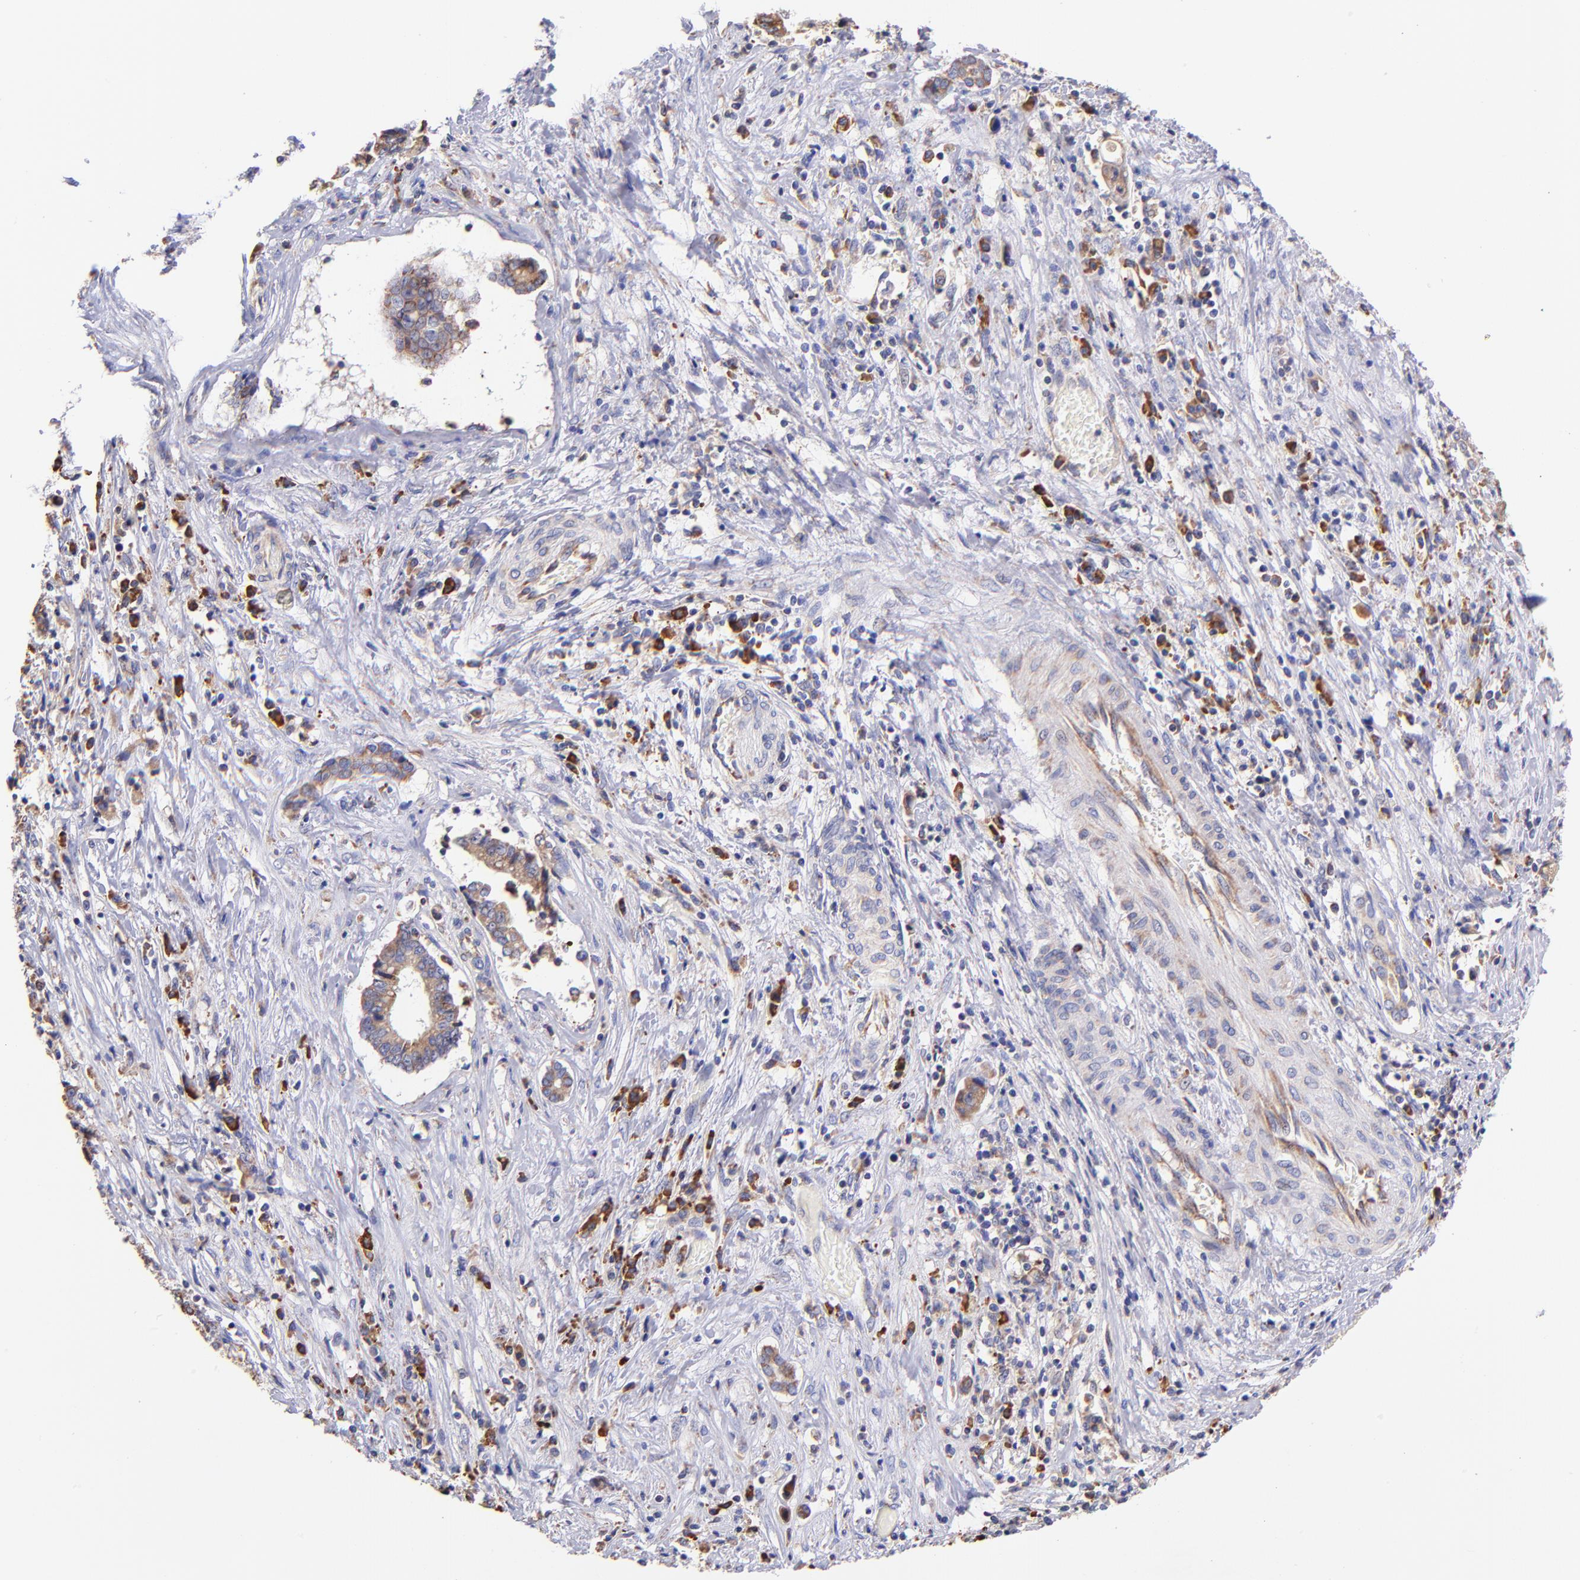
{"staining": {"intensity": "weak", "quantity": ">75%", "location": "cytoplasmic/membranous"}, "tissue": "liver cancer", "cell_type": "Tumor cells", "image_type": "cancer", "snomed": [{"axis": "morphology", "description": "Cholangiocarcinoma"}, {"axis": "topography", "description": "Liver"}], "caption": "Protein expression analysis of liver cholangiocarcinoma shows weak cytoplasmic/membranous positivity in about >75% of tumor cells.", "gene": "PREX1", "patient": {"sex": "male", "age": 57}}